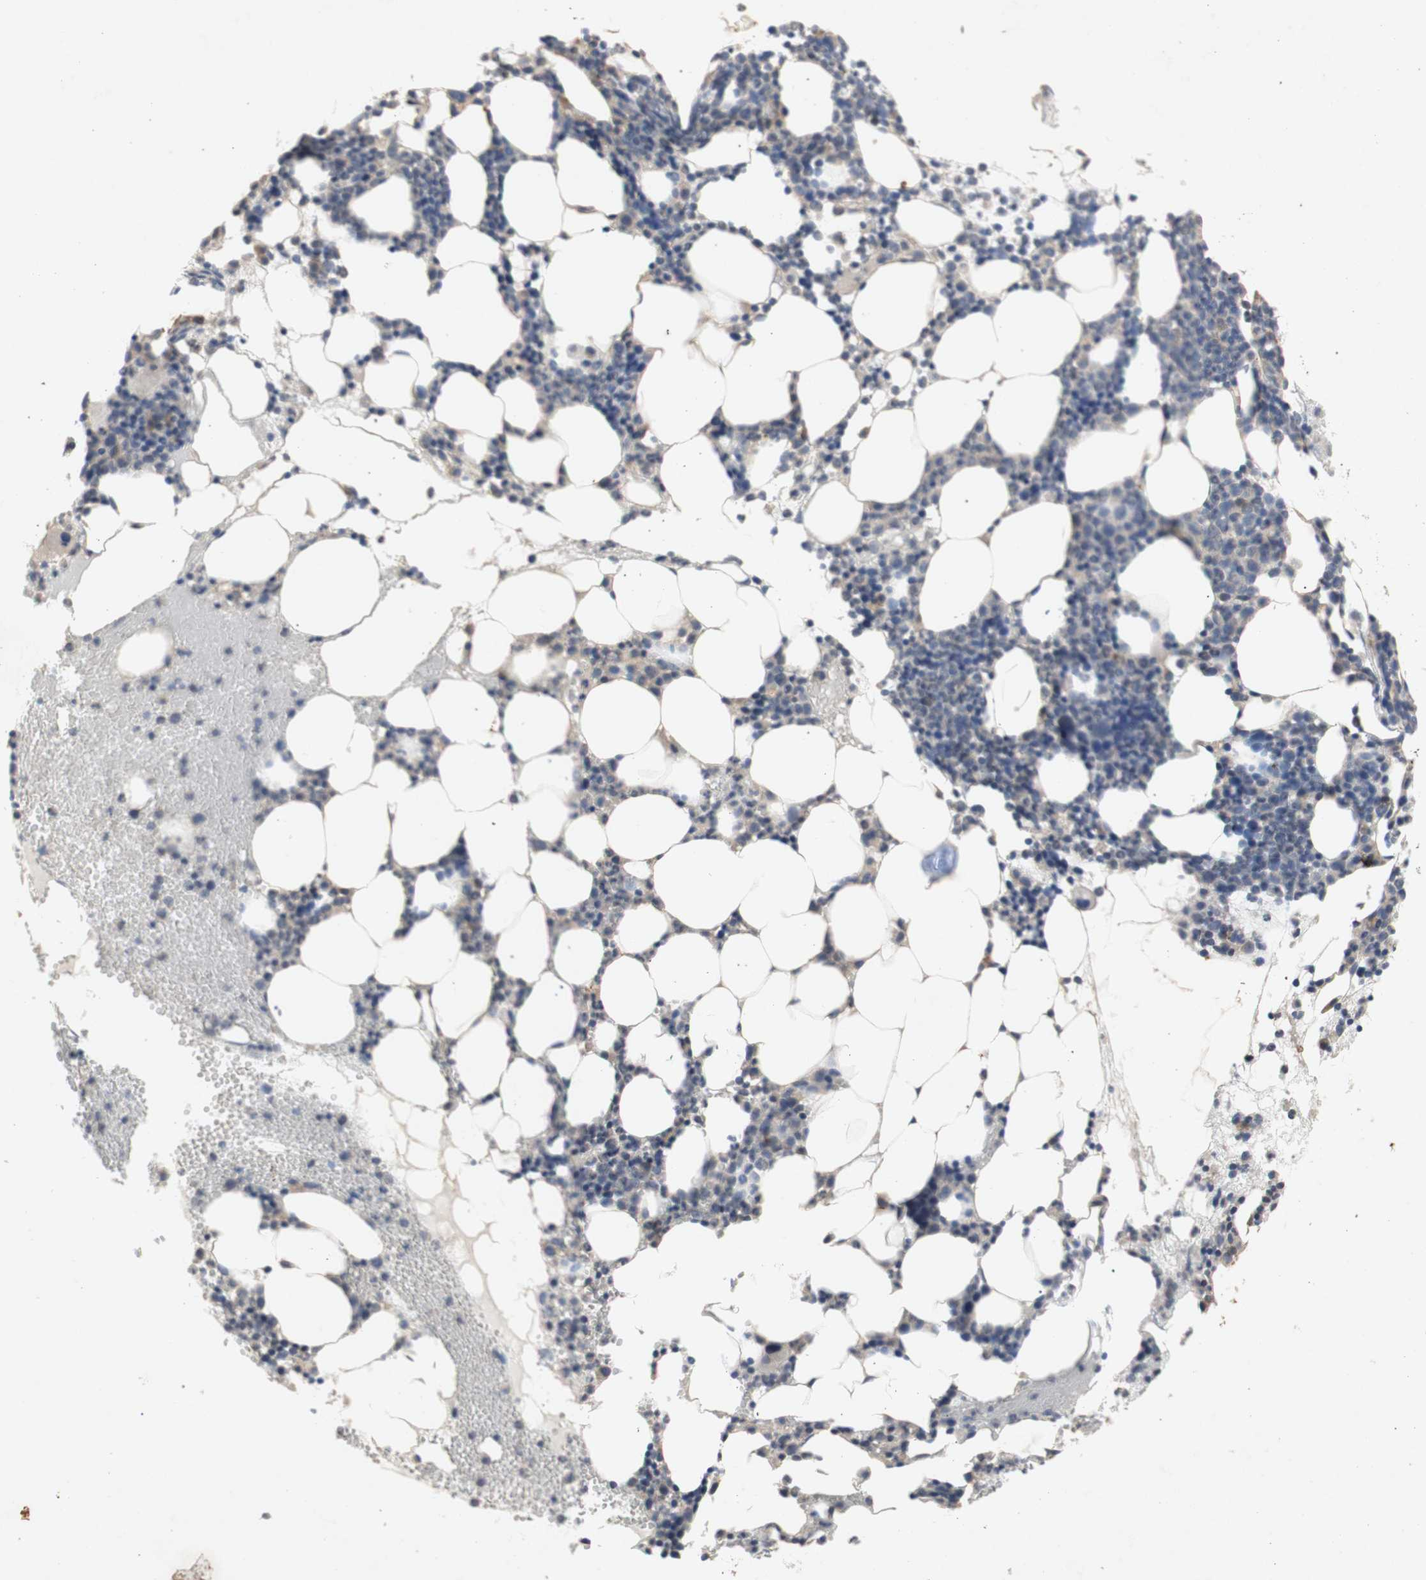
{"staining": {"intensity": "negative", "quantity": "none", "location": "none"}, "tissue": "bone marrow", "cell_type": "Hematopoietic cells", "image_type": "normal", "snomed": [{"axis": "morphology", "description": "Normal tissue, NOS"}, {"axis": "morphology", "description": "Inflammation, NOS"}, {"axis": "topography", "description": "Bone marrow"}], "caption": "Hematopoietic cells are negative for protein expression in unremarkable human bone marrow. The staining is performed using DAB brown chromogen with nuclei counter-stained in using hematoxylin.", "gene": "FOSB", "patient": {"sex": "female", "age": 79}}